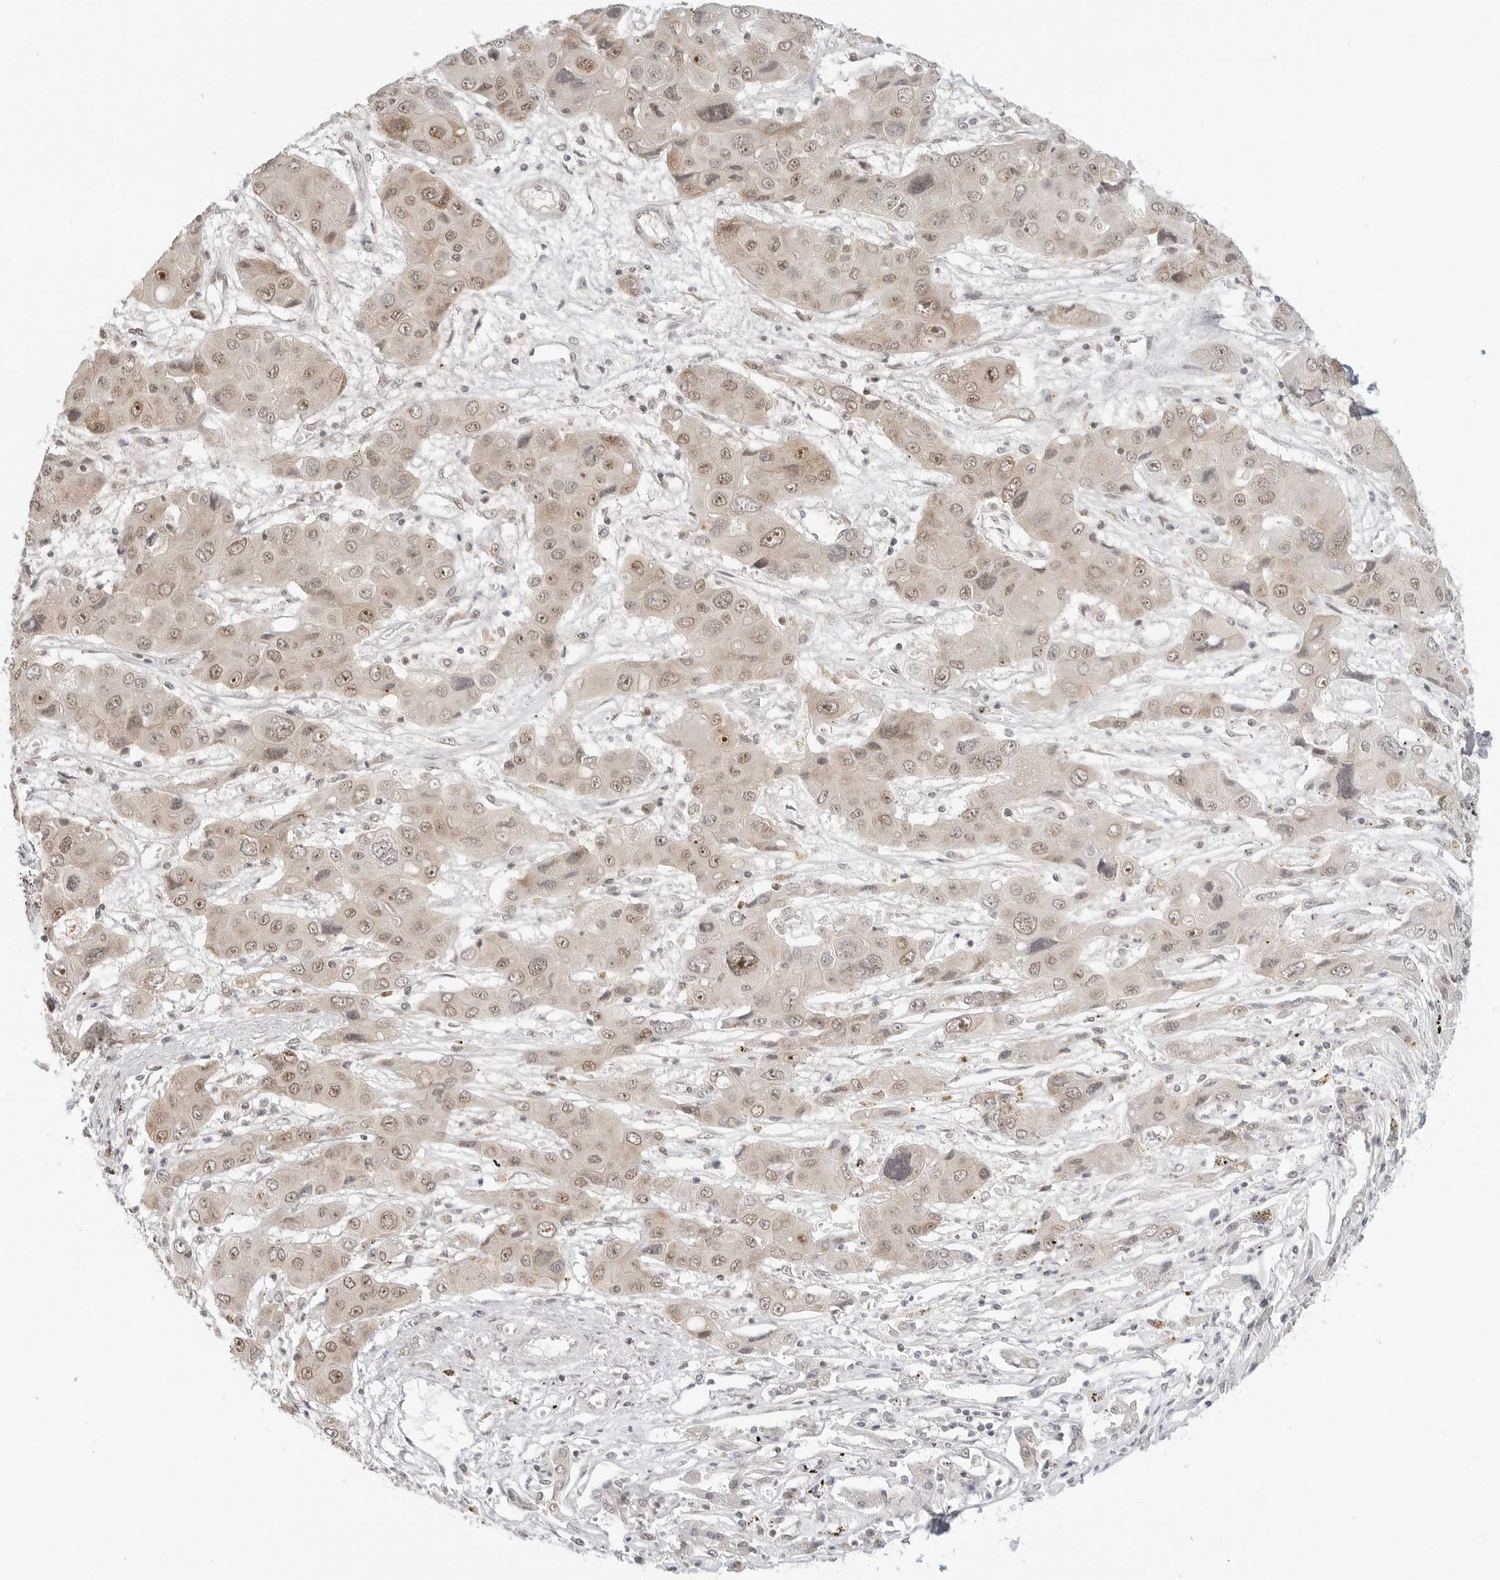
{"staining": {"intensity": "moderate", "quantity": "25%-75%", "location": "nuclear"}, "tissue": "liver cancer", "cell_type": "Tumor cells", "image_type": "cancer", "snomed": [{"axis": "morphology", "description": "Cholangiocarcinoma"}, {"axis": "topography", "description": "Liver"}], "caption": "Immunohistochemistry micrograph of human liver cancer (cholangiocarcinoma) stained for a protein (brown), which reveals medium levels of moderate nuclear staining in about 25%-75% of tumor cells.", "gene": "METAP1", "patient": {"sex": "male", "age": 67}}